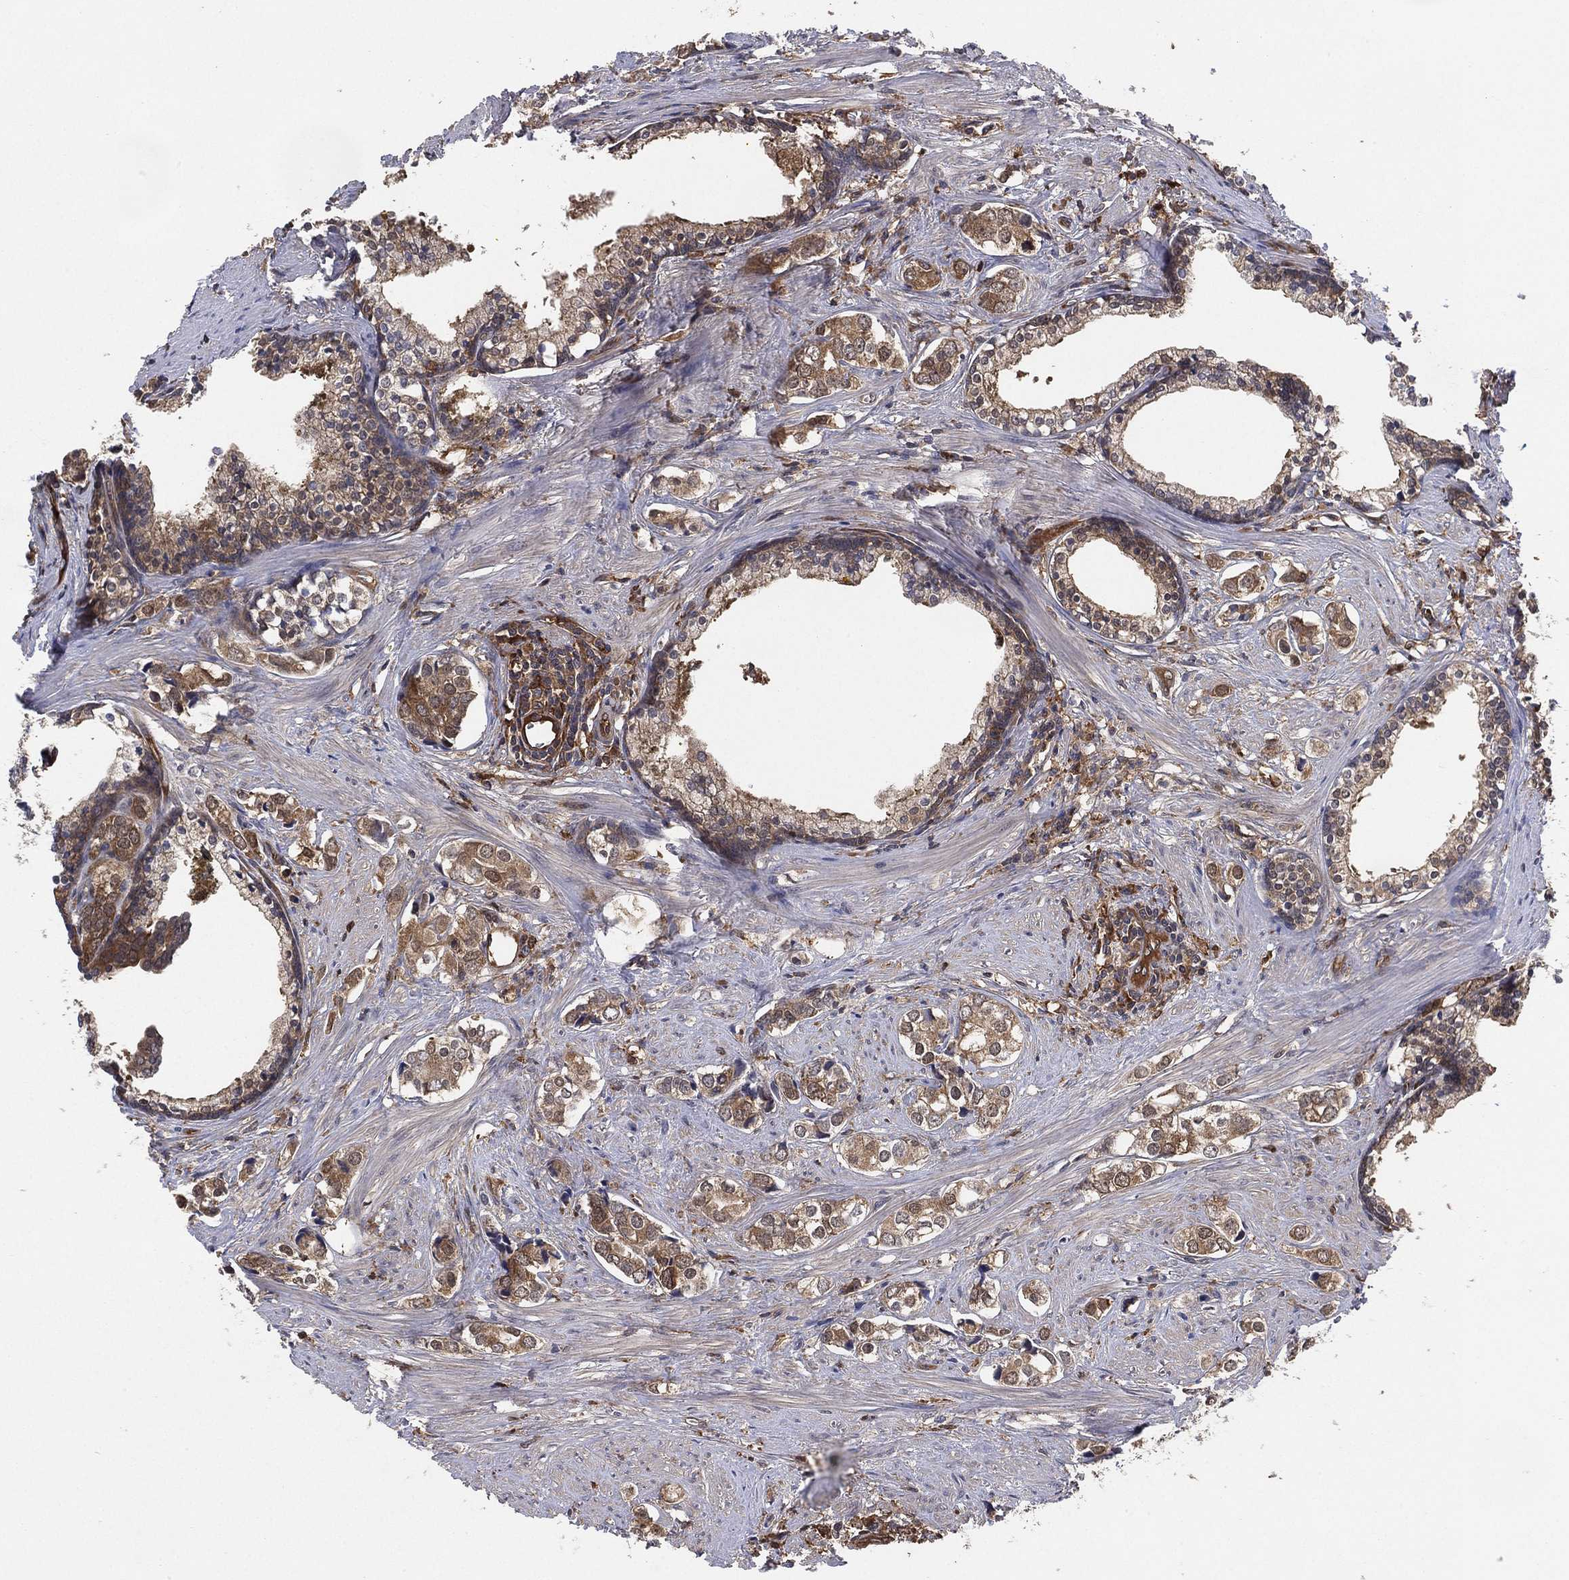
{"staining": {"intensity": "moderate", "quantity": "25%-75%", "location": "cytoplasmic/membranous"}, "tissue": "prostate cancer", "cell_type": "Tumor cells", "image_type": "cancer", "snomed": [{"axis": "morphology", "description": "Adenocarcinoma, NOS"}, {"axis": "topography", "description": "Prostate and seminal vesicle, NOS"}], "caption": "A micrograph of human prostate cancer (adenocarcinoma) stained for a protein reveals moderate cytoplasmic/membranous brown staining in tumor cells.", "gene": "PSMG4", "patient": {"sex": "male", "age": 63}}